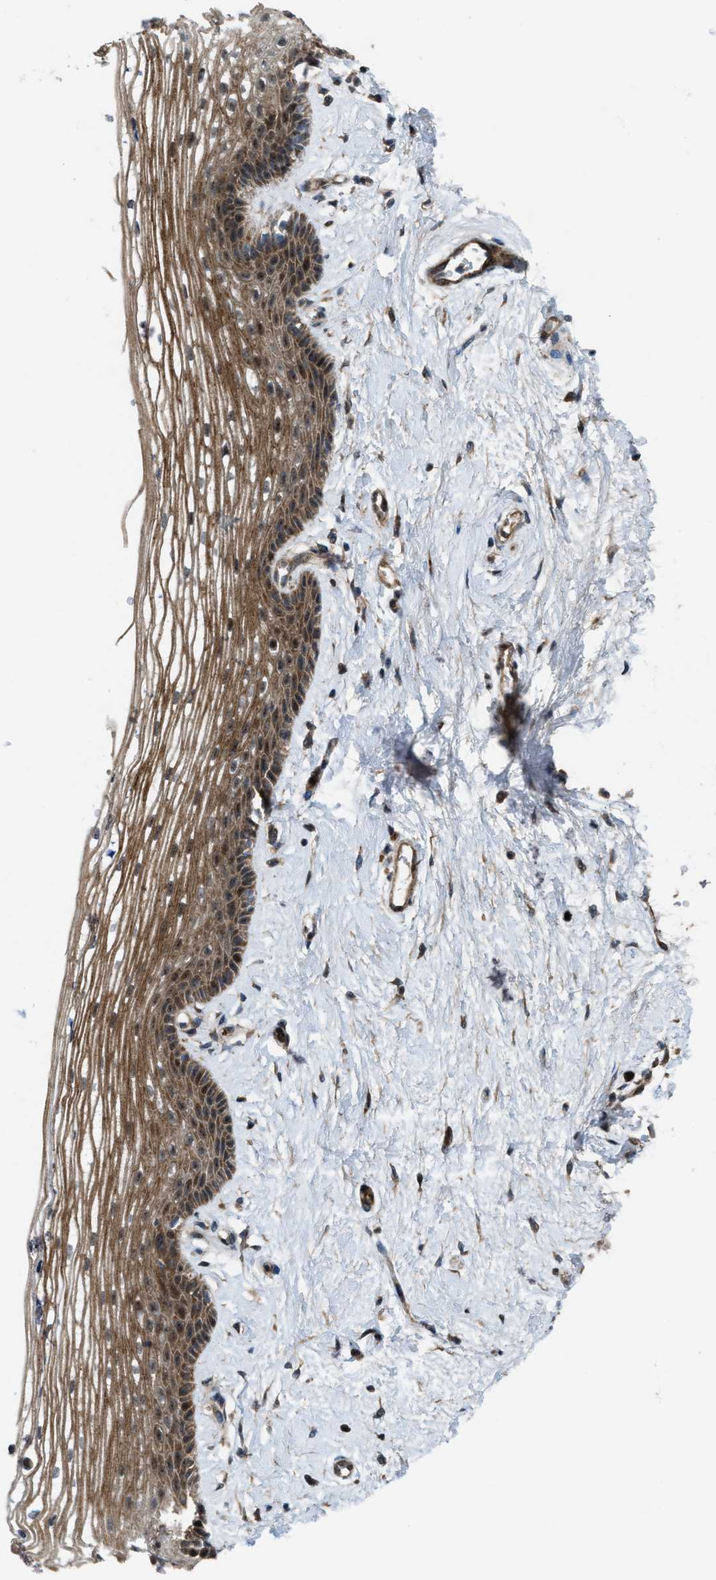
{"staining": {"intensity": "moderate", "quantity": ">75%", "location": "cytoplasmic/membranous"}, "tissue": "vagina", "cell_type": "Squamous epithelial cells", "image_type": "normal", "snomed": [{"axis": "morphology", "description": "Normal tissue, NOS"}, {"axis": "topography", "description": "Vagina"}], "caption": "This histopathology image displays IHC staining of benign vagina, with medium moderate cytoplasmic/membranous positivity in approximately >75% of squamous epithelial cells.", "gene": "LRRC72", "patient": {"sex": "female", "age": 46}}